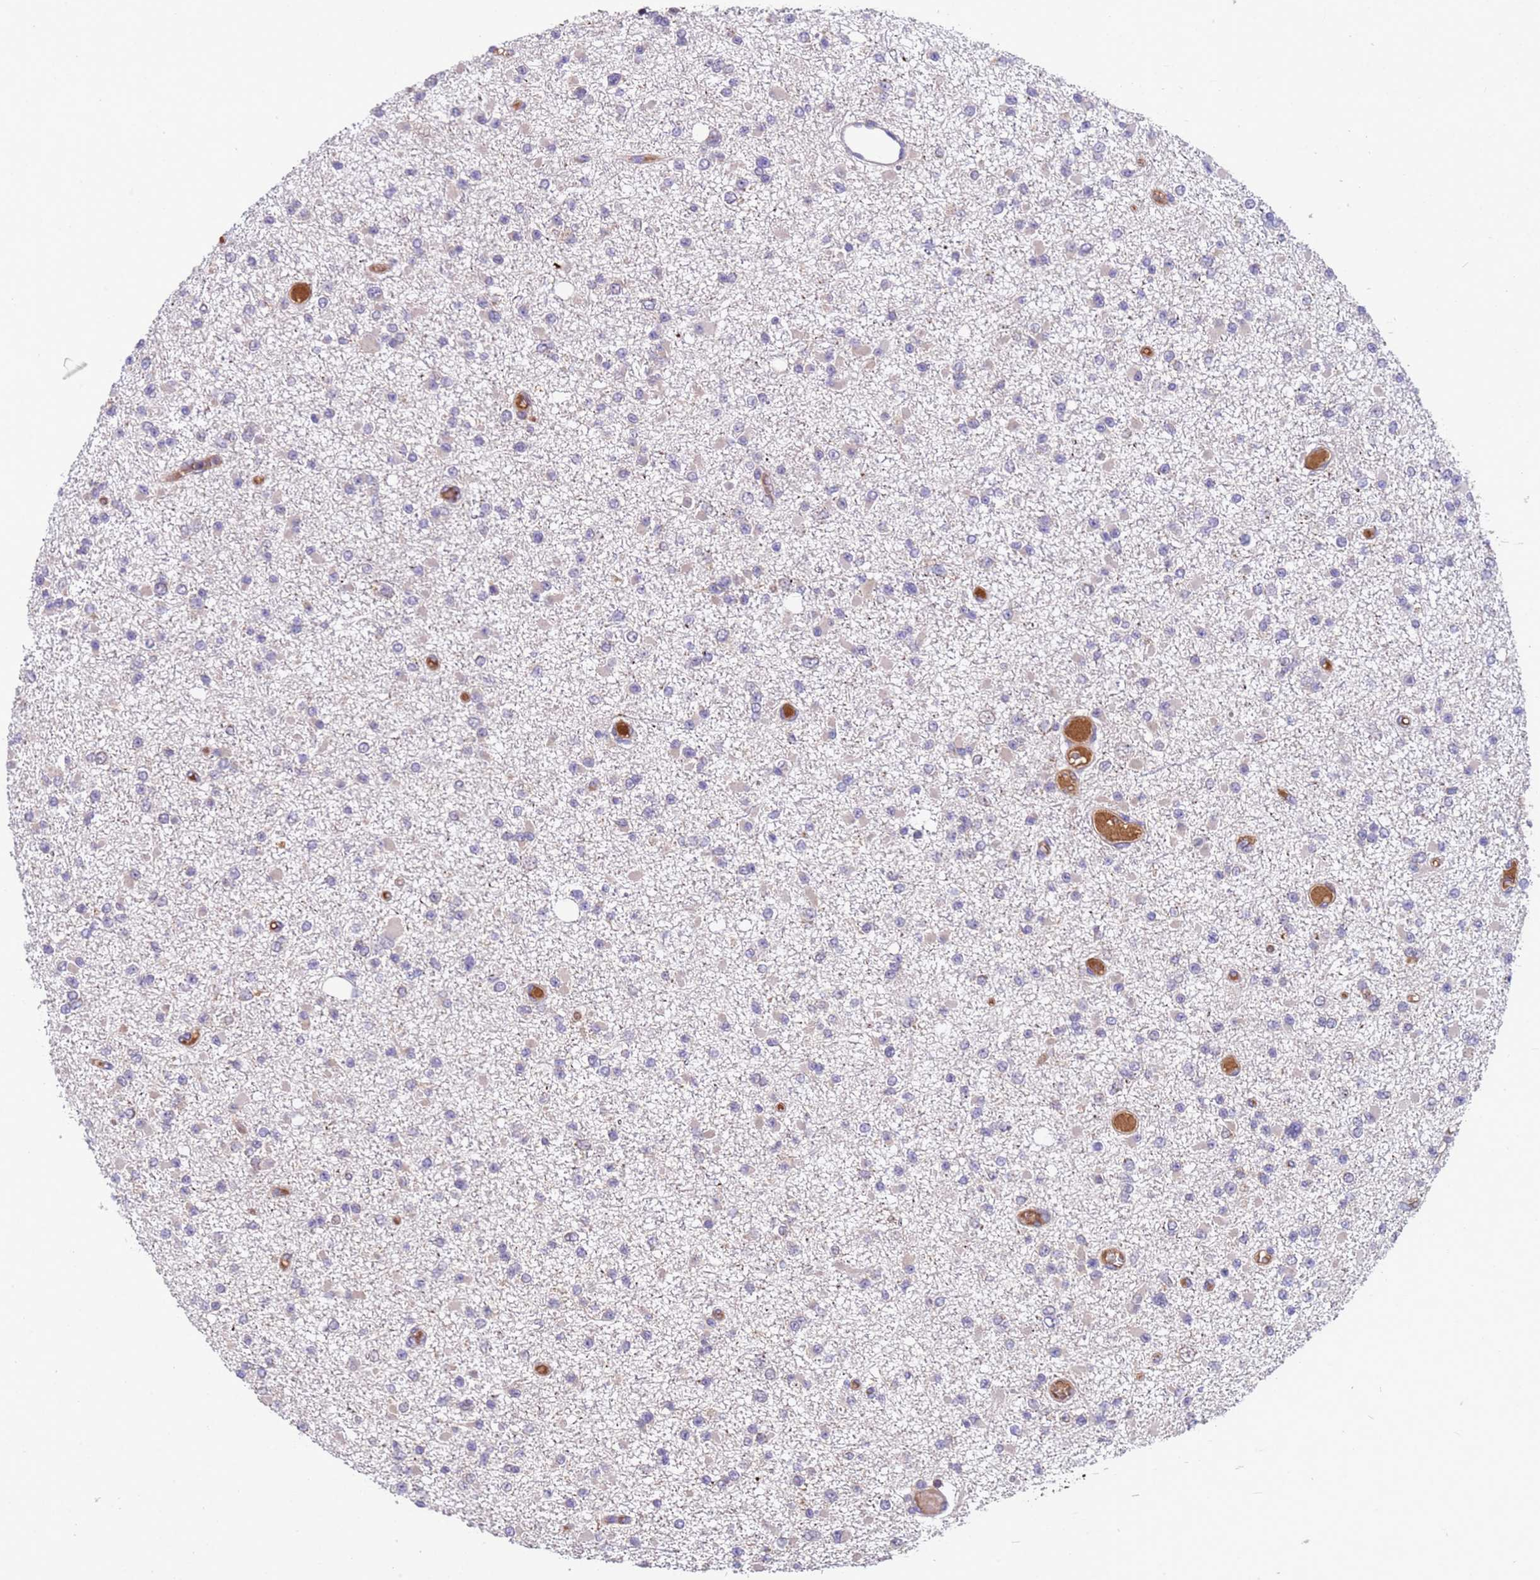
{"staining": {"intensity": "negative", "quantity": "none", "location": "none"}, "tissue": "glioma", "cell_type": "Tumor cells", "image_type": "cancer", "snomed": [{"axis": "morphology", "description": "Glioma, malignant, Low grade"}, {"axis": "topography", "description": "Brain"}], "caption": "Immunohistochemistry (IHC) micrograph of glioma stained for a protein (brown), which reveals no staining in tumor cells. The staining was performed using DAB to visualize the protein expression in brown, while the nuclei were stained in blue with hematoxylin (Magnification: 20x).", "gene": "PARP16", "patient": {"sex": "female", "age": 22}}